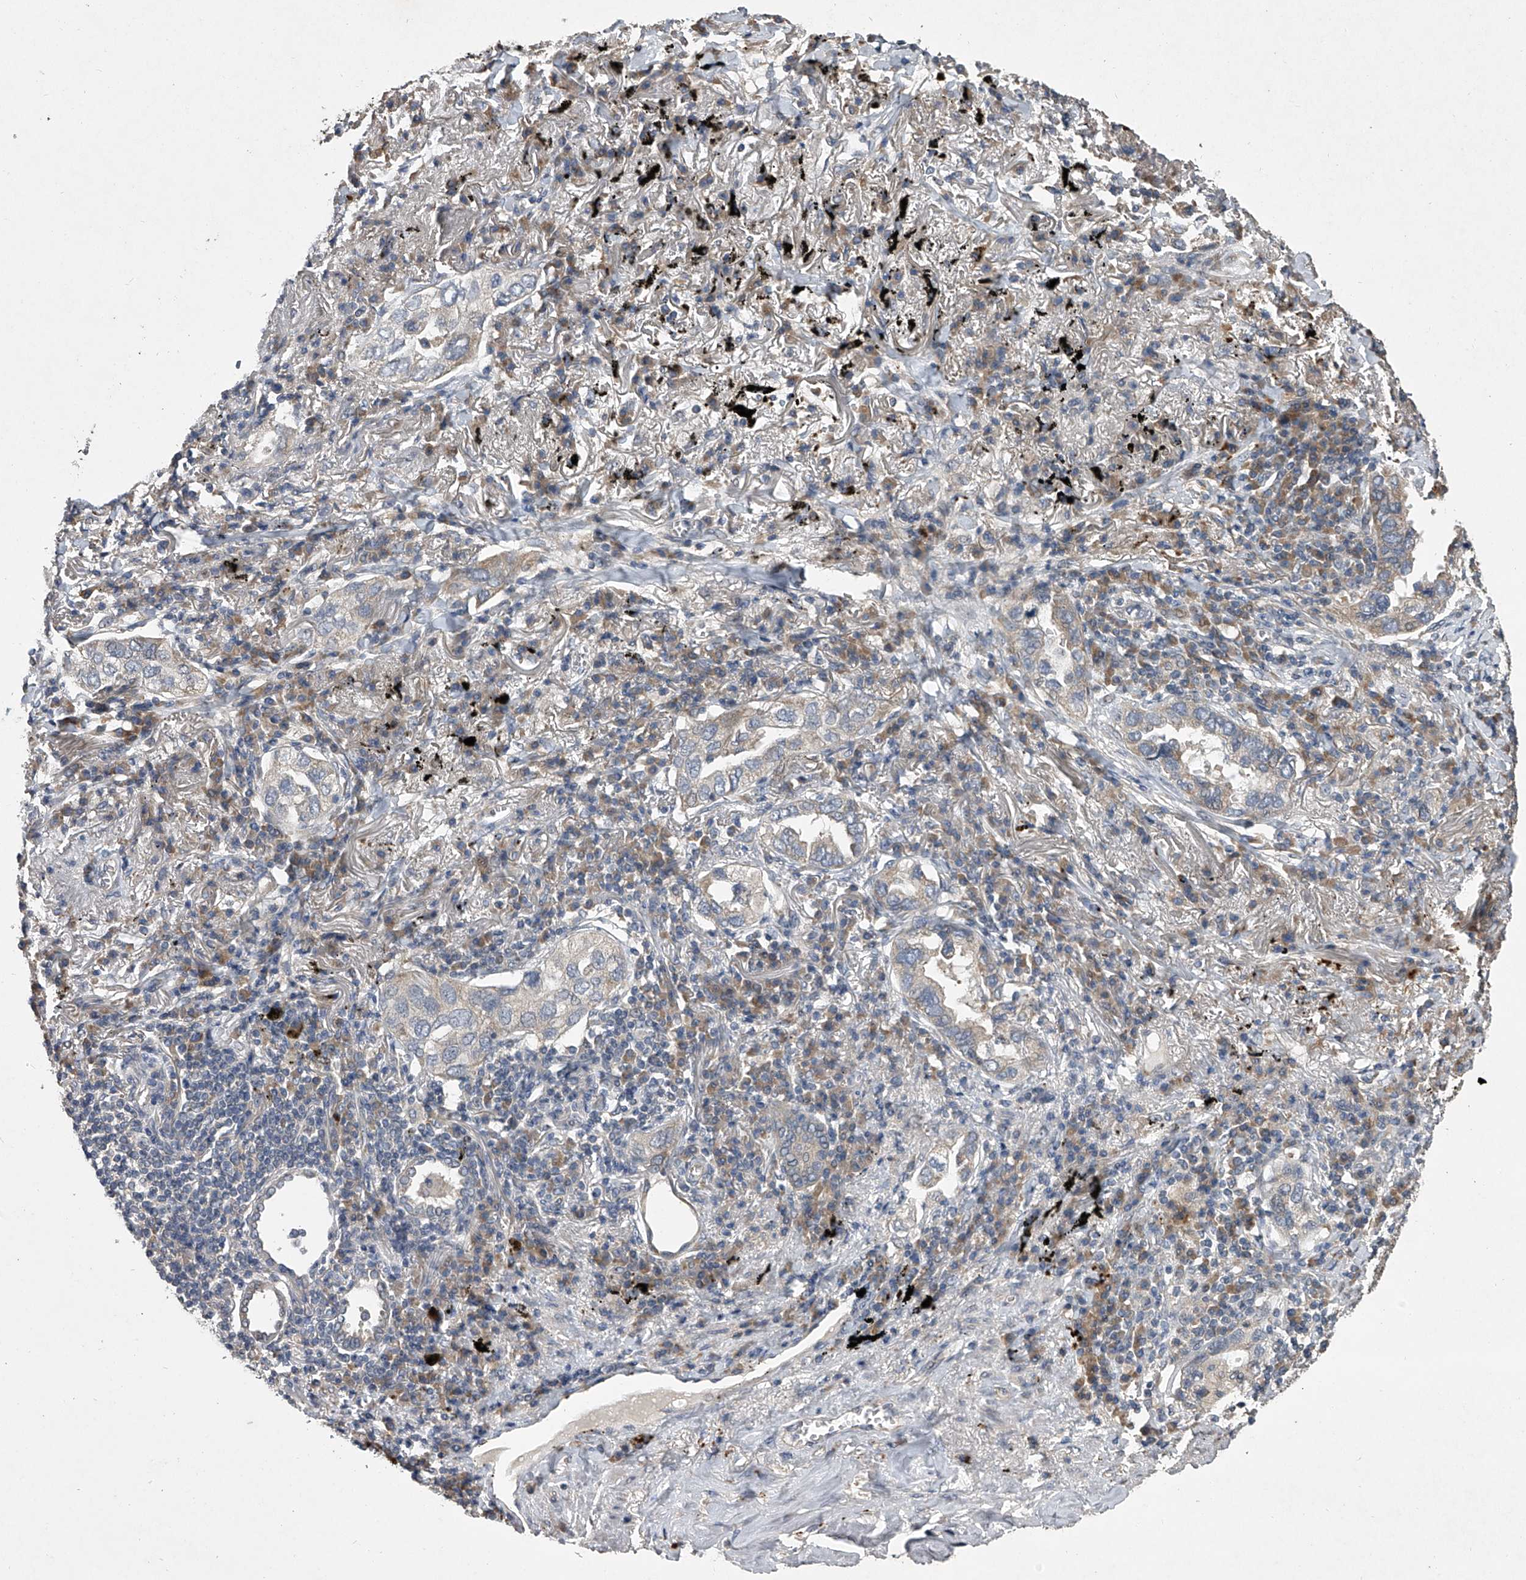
{"staining": {"intensity": "moderate", "quantity": "<25%", "location": "cytoplasmic/membranous"}, "tissue": "lung cancer", "cell_type": "Tumor cells", "image_type": "cancer", "snomed": [{"axis": "morphology", "description": "Adenocarcinoma, NOS"}, {"axis": "topography", "description": "Lung"}], "caption": "Immunohistochemistry image of neoplastic tissue: human adenocarcinoma (lung) stained using immunohistochemistry (IHC) demonstrates low levels of moderate protein expression localized specifically in the cytoplasmic/membranous of tumor cells, appearing as a cytoplasmic/membranous brown color.", "gene": "DOCK9", "patient": {"sex": "male", "age": 65}}